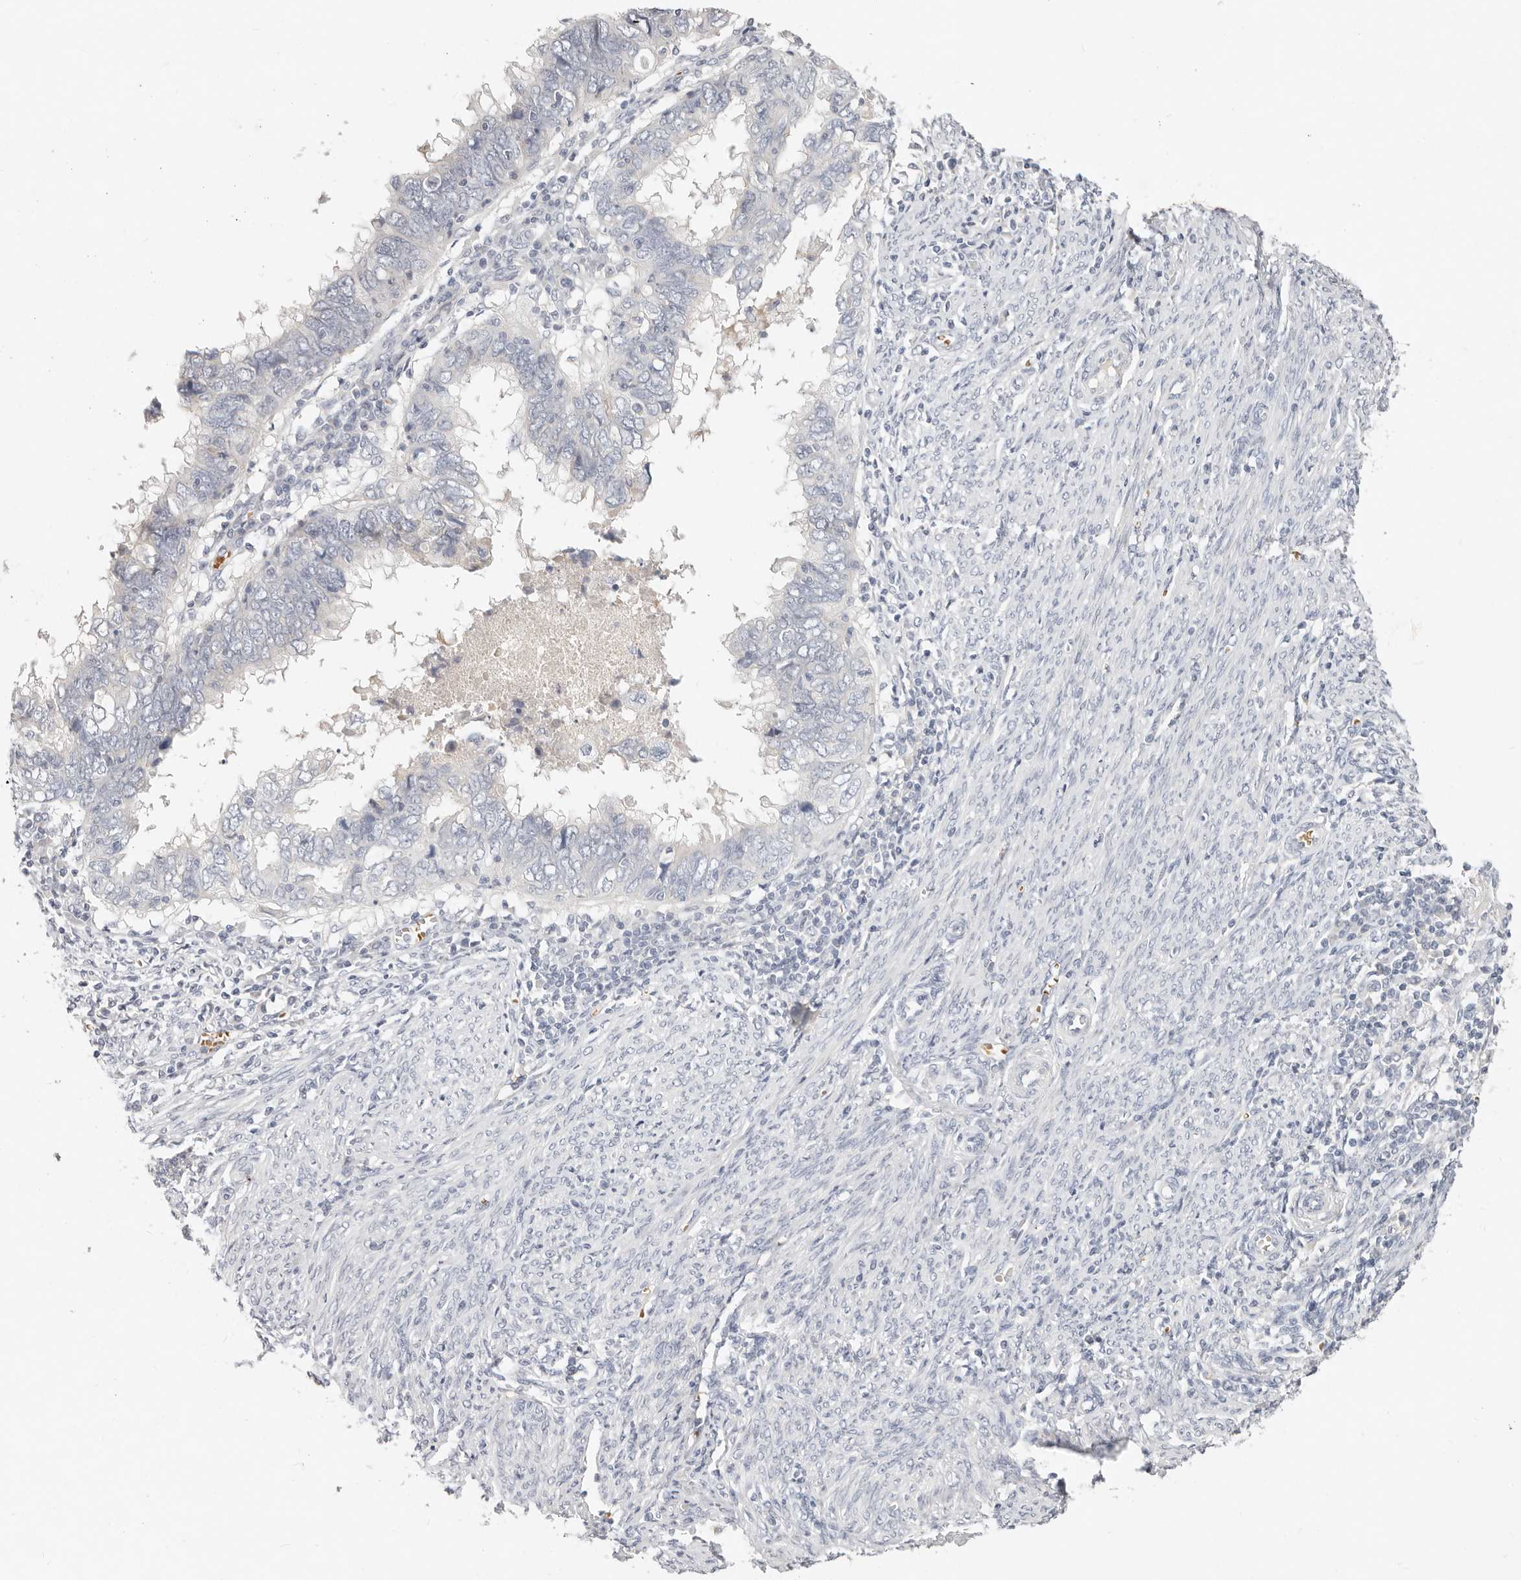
{"staining": {"intensity": "negative", "quantity": "none", "location": "none"}, "tissue": "endometrial cancer", "cell_type": "Tumor cells", "image_type": "cancer", "snomed": [{"axis": "morphology", "description": "Adenocarcinoma, NOS"}, {"axis": "topography", "description": "Uterus"}], "caption": "The image exhibits no significant positivity in tumor cells of endometrial cancer. Brightfield microscopy of IHC stained with DAB (brown) and hematoxylin (blue), captured at high magnification.", "gene": "TMEM63B", "patient": {"sex": "female", "age": 77}}